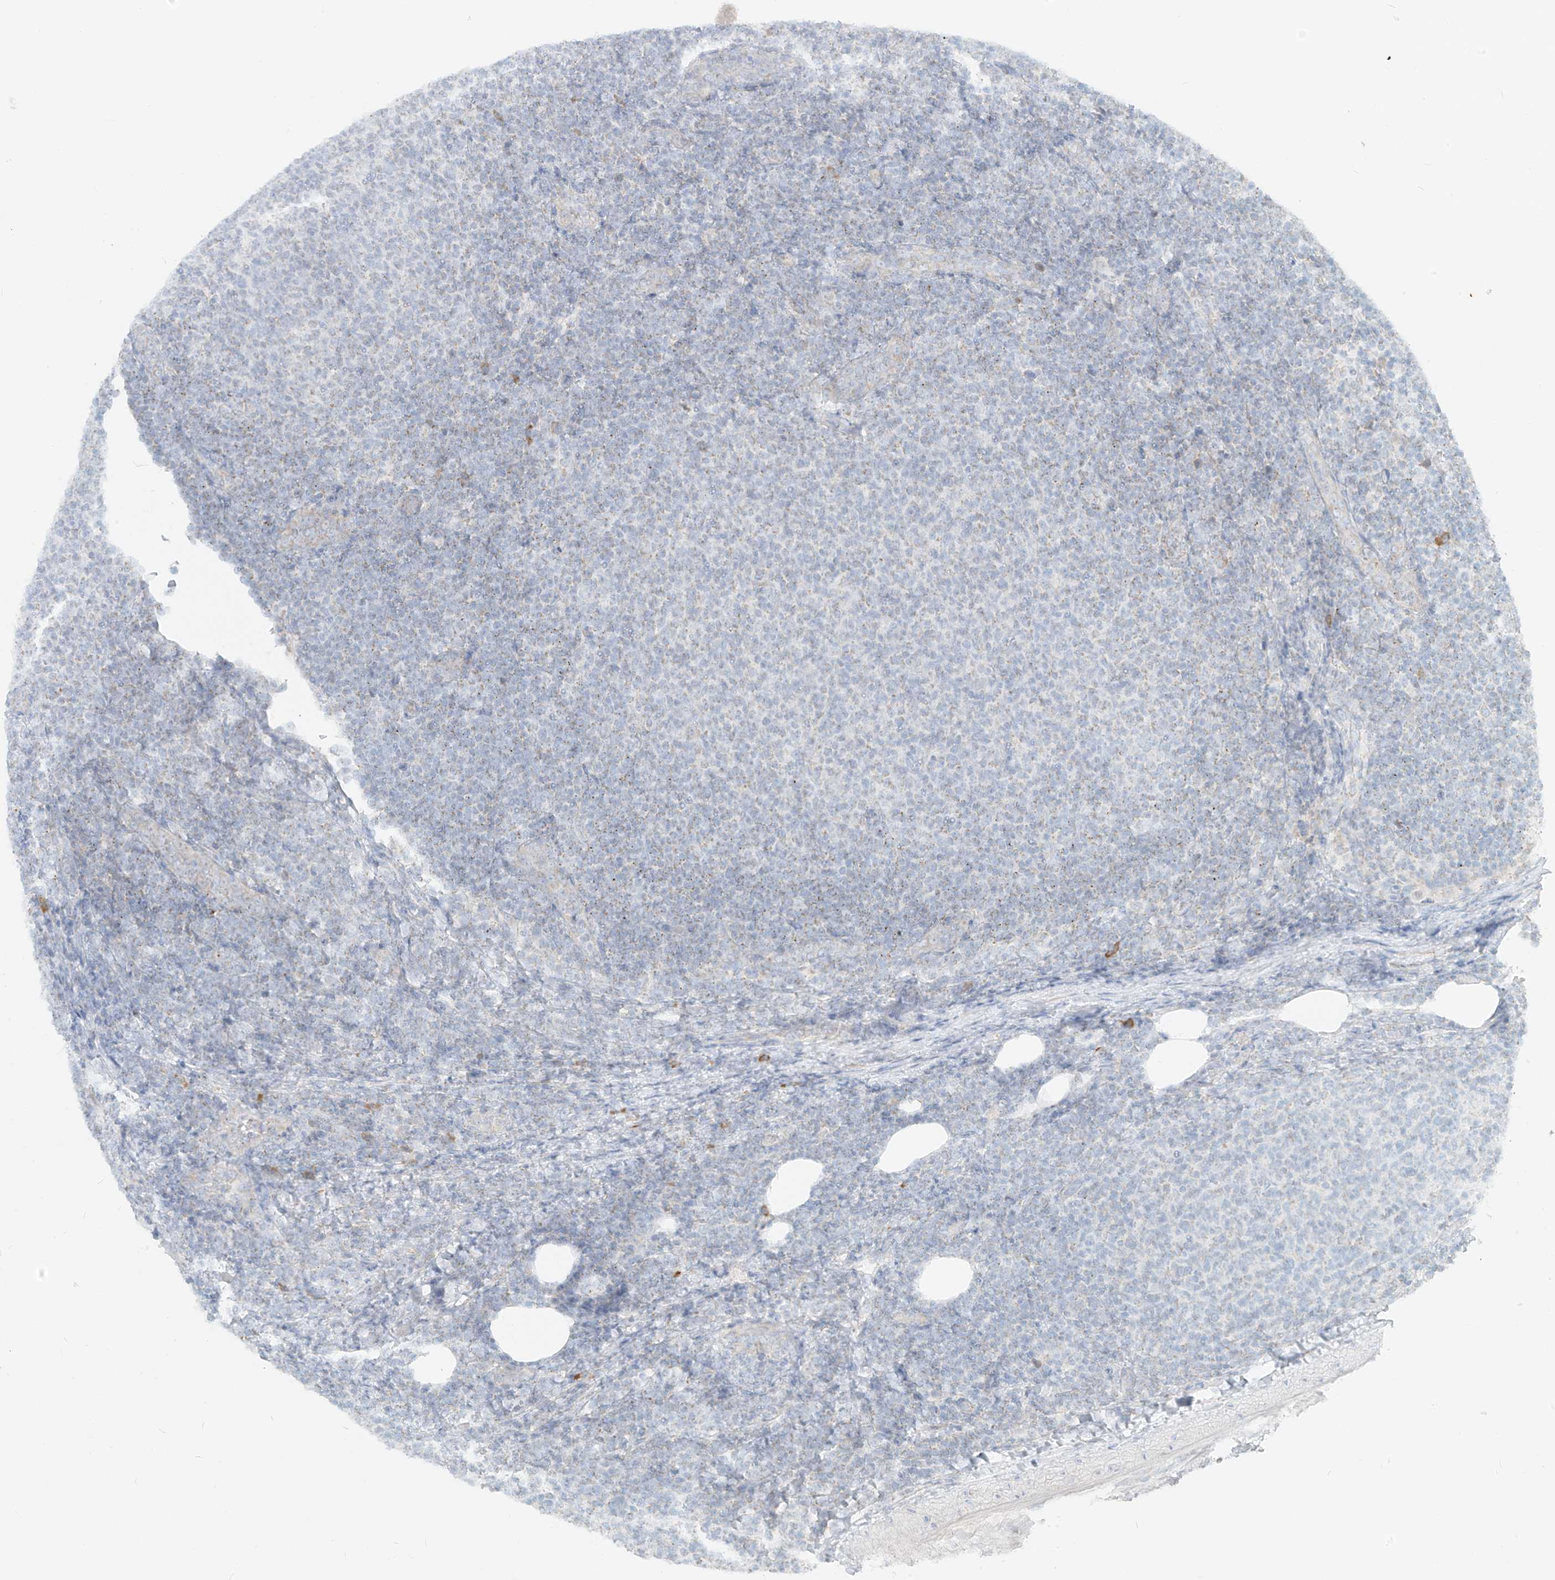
{"staining": {"intensity": "negative", "quantity": "none", "location": "none"}, "tissue": "lymphoma", "cell_type": "Tumor cells", "image_type": "cancer", "snomed": [{"axis": "morphology", "description": "Malignant lymphoma, non-Hodgkin's type, Low grade"}, {"axis": "topography", "description": "Lymph node"}], "caption": "A photomicrograph of human malignant lymphoma, non-Hodgkin's type (low-grade) is negative for staining in tumor cells. (DAB immunohistochemistry (IHC), high magnification).", "gene": "UST", "patient": {"sex": "male", "age": 66}}